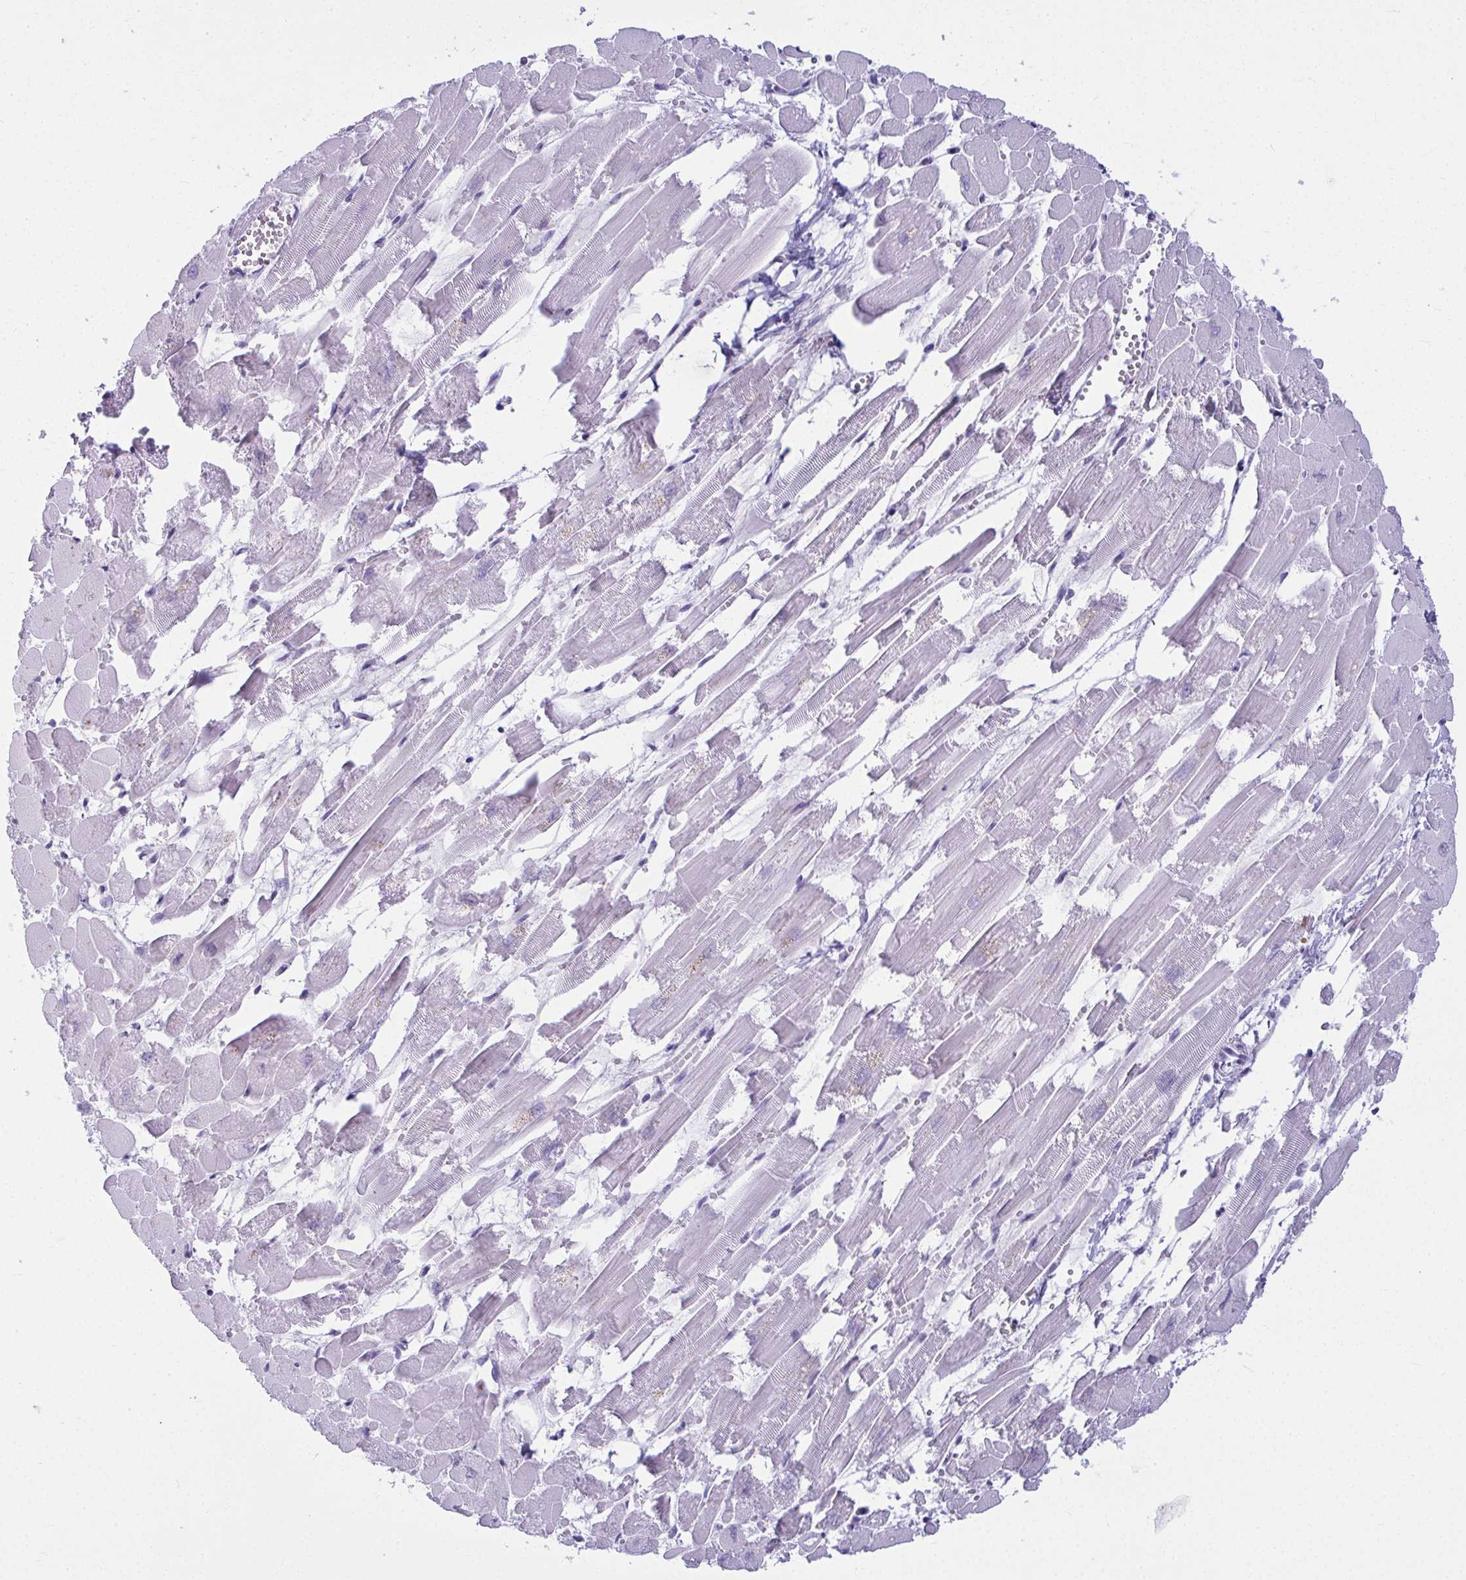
{"staining": {"intensity": "negative", "quantity": "none", "location": "none"}, "tissue": "heart muscle", "cell_type": "Cardiomyocytes", "image_type": "normal", "snomed": [{"axis": "morphology", "description": "Normal tissue, NOS"}, {"axis": "topography", "description": "Heart"}], "caption": "An immunohistochemistry (IHC) micrograph of unremarkable heart muscle is shown. There is no staining in cardiomyocytes of heart muscle.", "gene": "CLGN", "patient": {"sex": "female", "age": 52}}